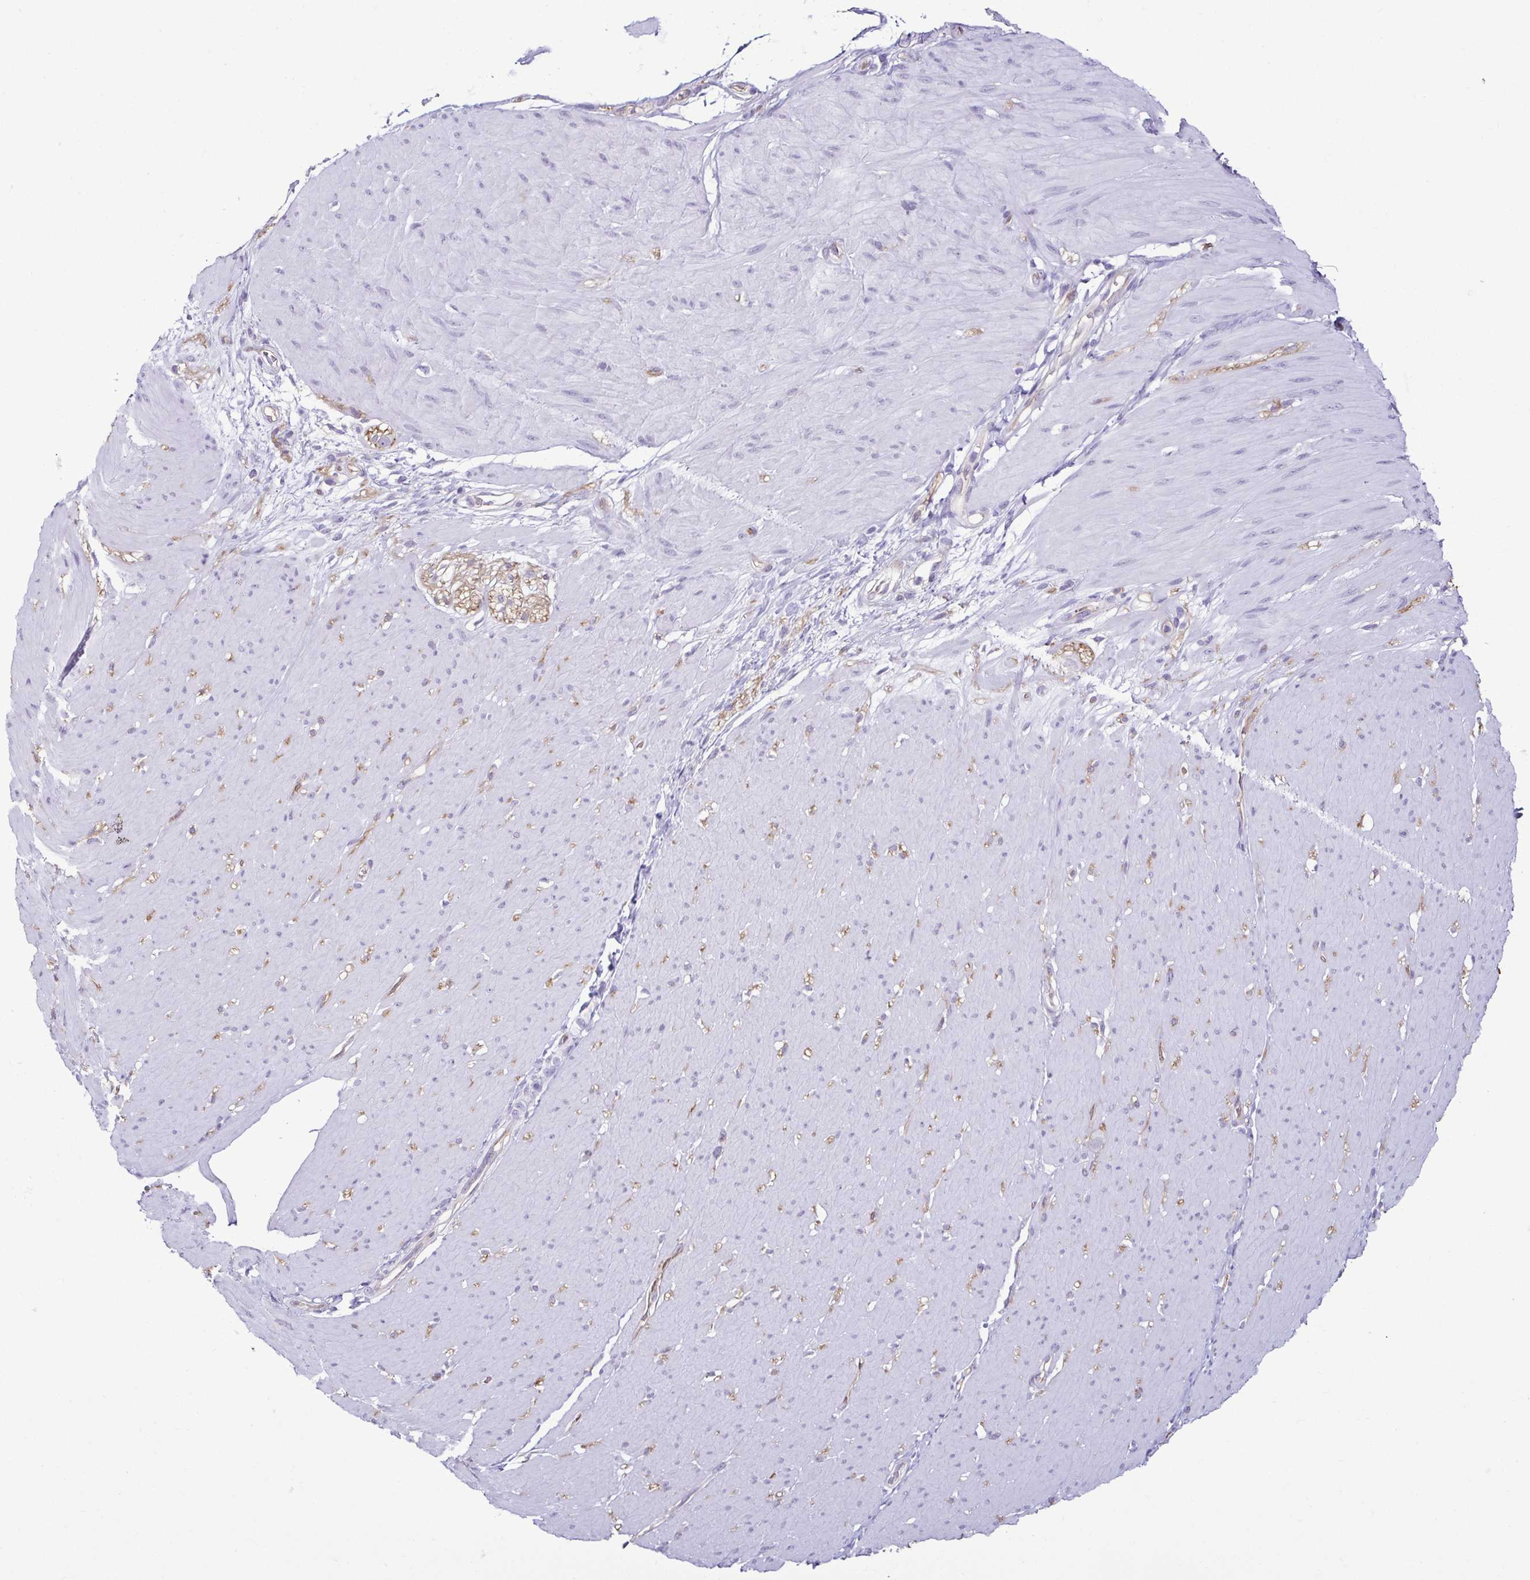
{"staining": {"intensity": "negative", "quantity": "none", "location": "none"}, "tissue": "smooth muscle", "cell_type": "Smooth muscle cells", "image_type": "normal", "snomed": [{"axis": "morphology", "description": "Normal tissue, NOS"}, {"axis": "topography", "description": "Smooth muscle"}, {"axis": "topography", "description": "Rectum"}], "caption": "Immunohistochemistry (IHC) of benign smooth muscle displays no staining in smooth muscle cells.", "gene": "CASP14", "patient": {"sex": "male", "age": 53}}